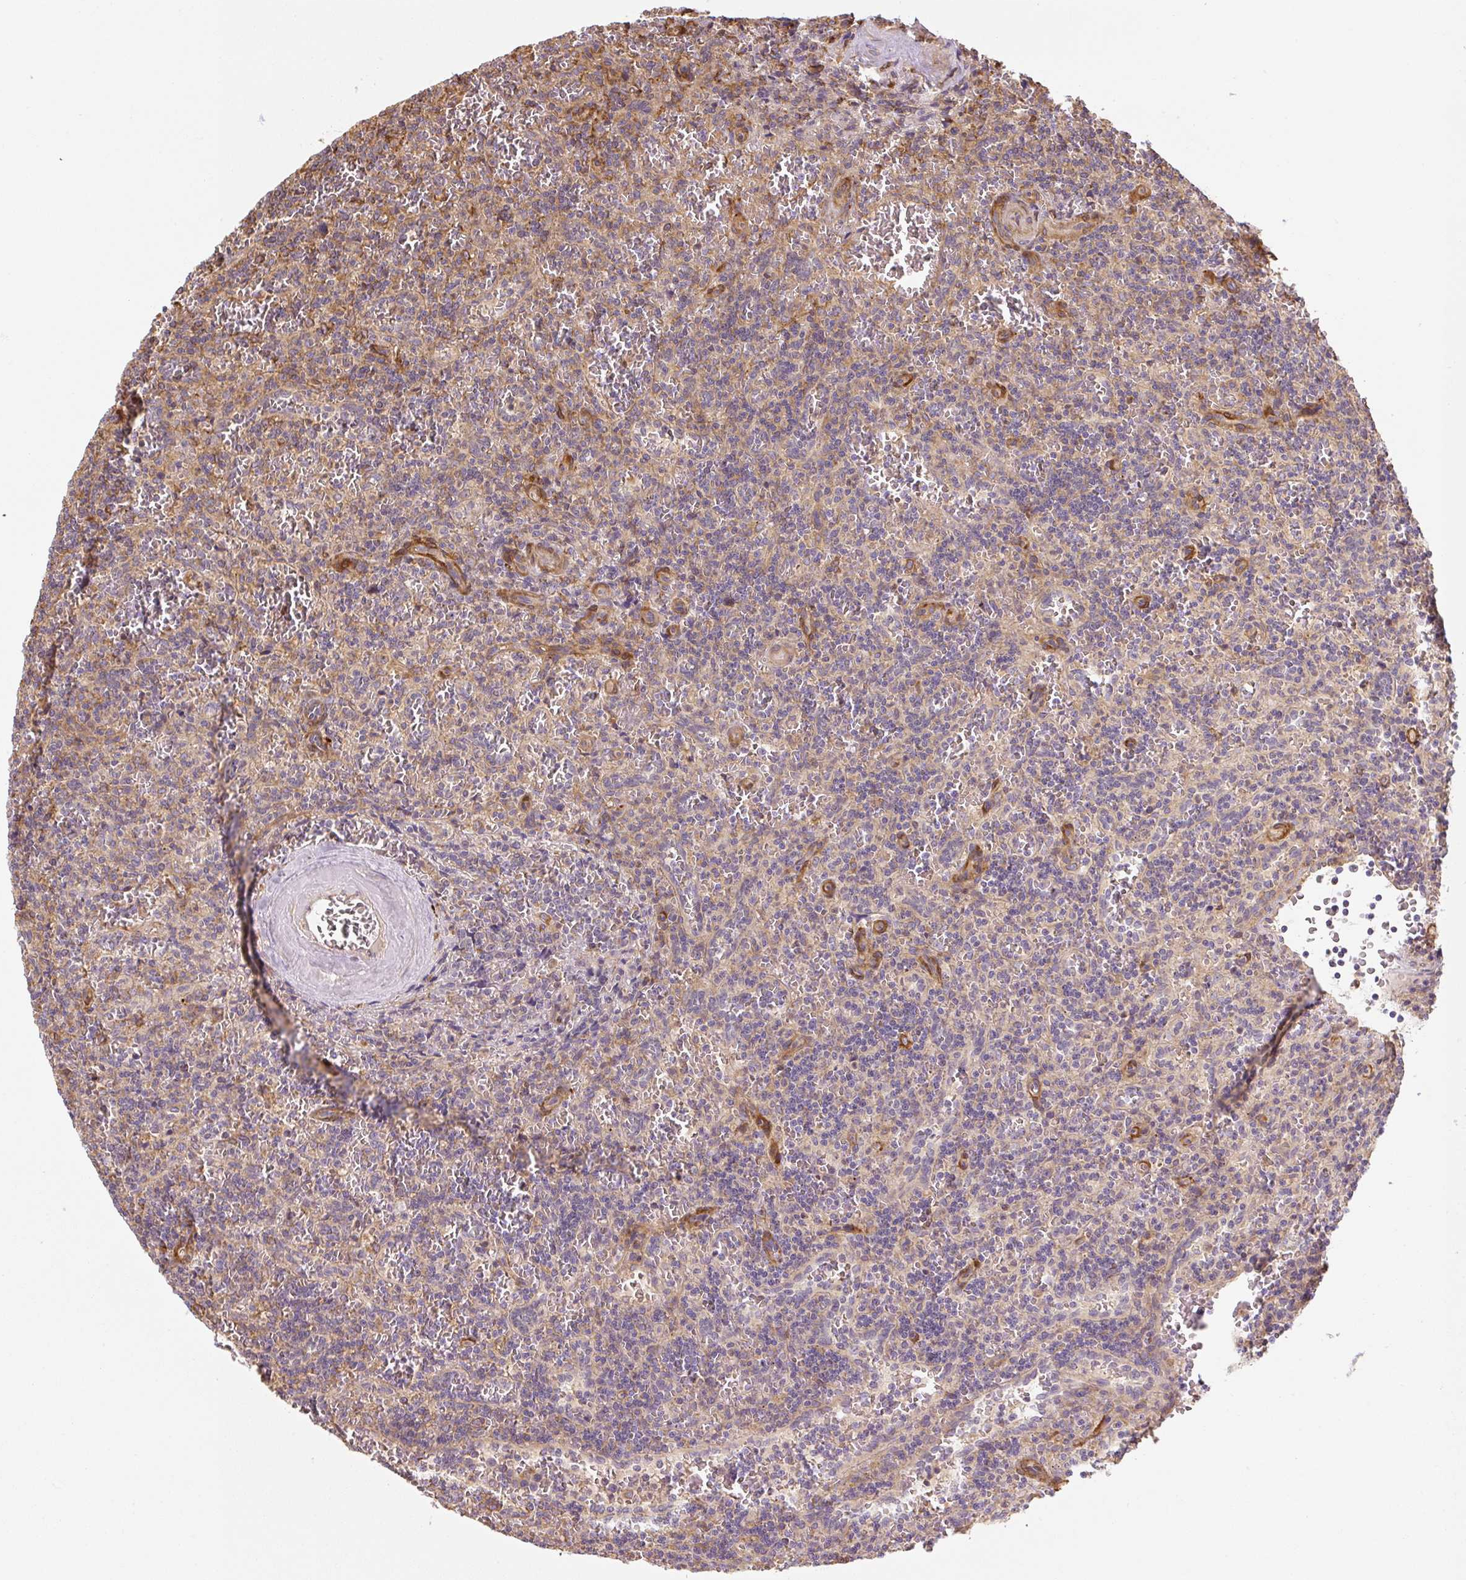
{"staining": {"intensity": "negative", "quantity": "none", "location": "none"}, "tissue": "lymphoma", "cell_type": "Tumor cells", "image_type": "cancer", "snomed": [{"axis": "morphology", "description": "Malignant lymphoma, non-Hodgkin's type, Low grade"}, {"axis": "topography", "description": "Spleen"}], "caption": "This is an immunohistochemistry image of human lymphoma. There is no expression in tumor cells.", "gene": "RASA1", "patient": {"sex": "male", "age": 73}}